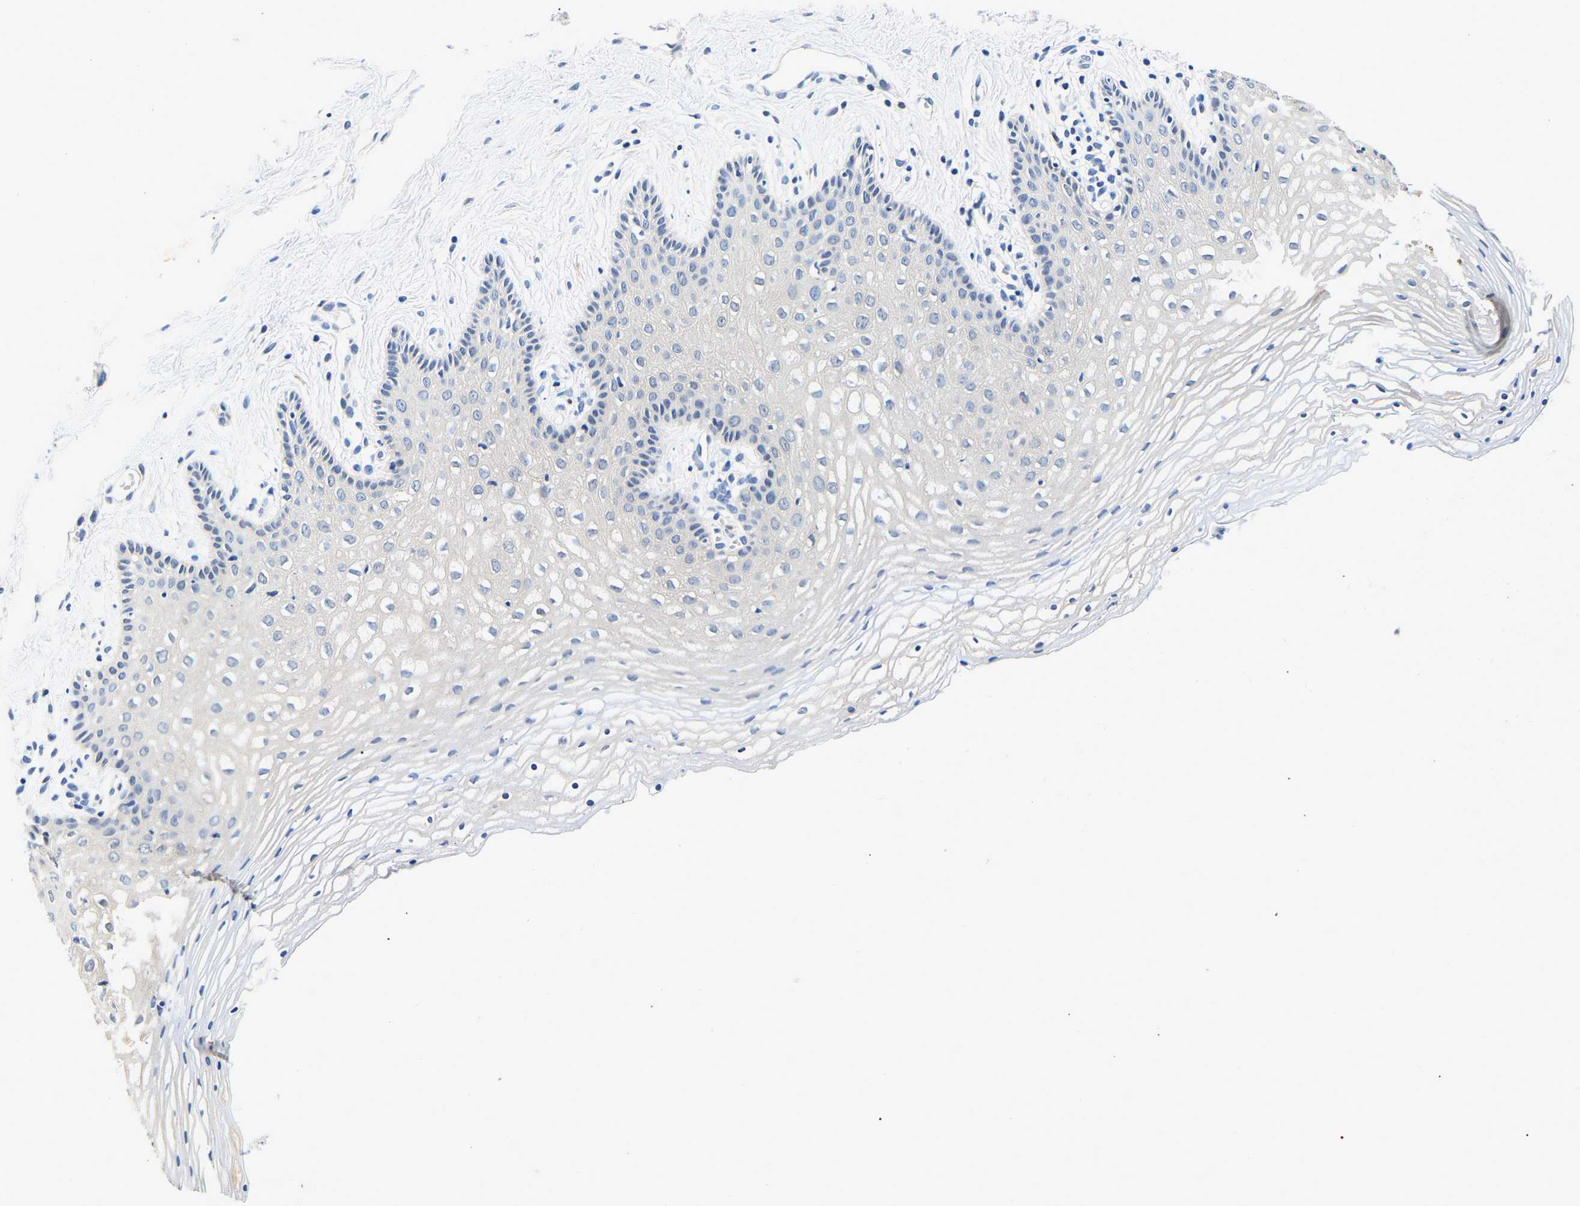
{"staining": {"intensity": "negative", "quantity": "none", "location": "none"}, "tissue": "vagina", "cell_type": "Squamous epithelial cells", "image_type": "normal", "snomed": [{"axis": "morphology", "description": "Normal tissue, NOS"}, {"axis": "topography", "description": "Vagina"}], "caption": "Immunohistochemistry micrograph of normal vagina: human vagina stained with DAB shows no significant protein positivity in squamous epithelial cells. (Brightfield microscopy of DAB (3,3'-diaminobenzidine) immunohistochemistry (IHC) at high magnification).", "gene": "UCHL3", "patient": {"sex": "female", "age": 32}}